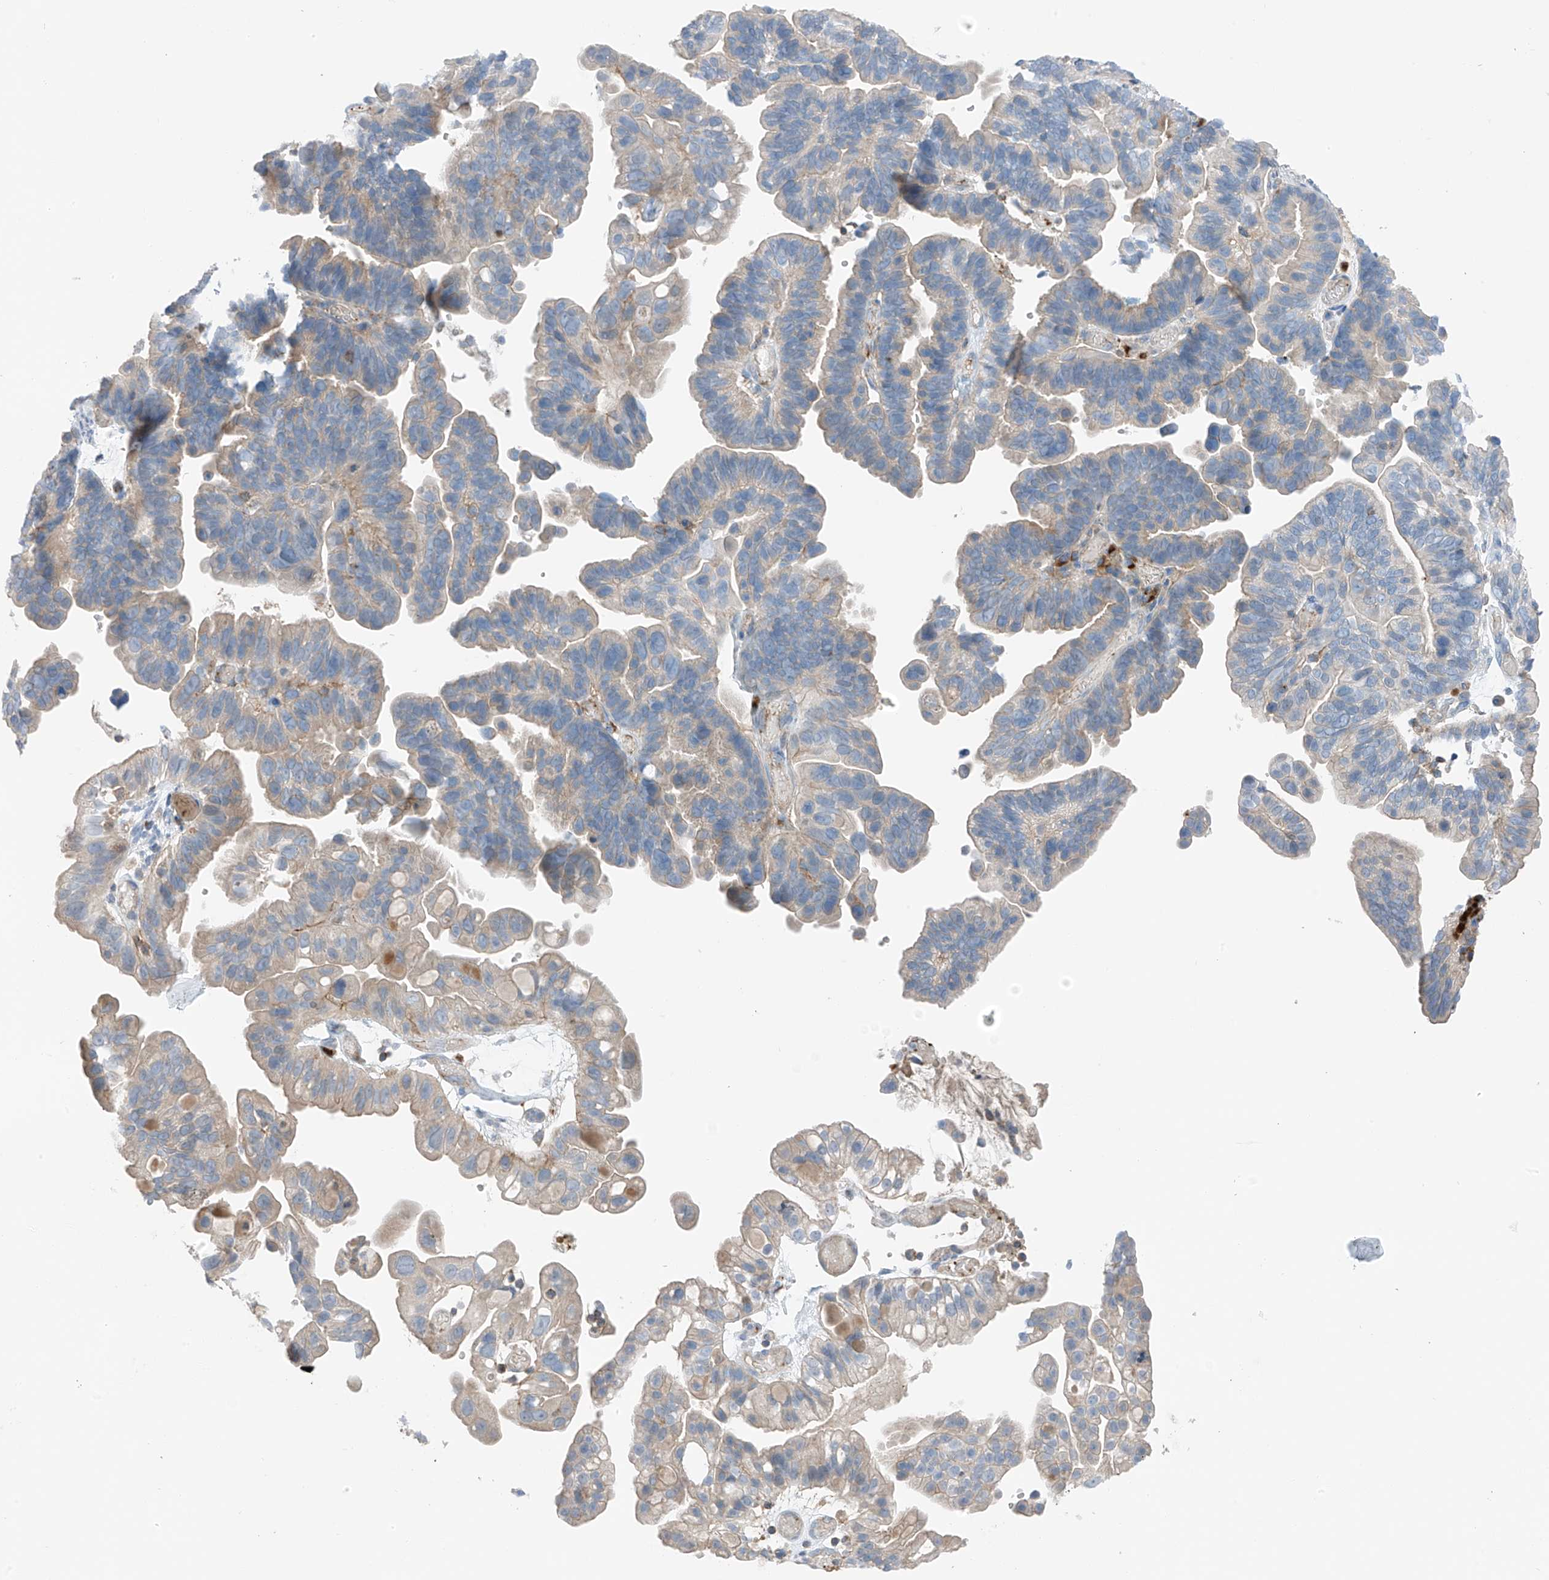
{"staining": {"intensity": "negative", "quantity": "none", "location": "none"}, "tissue": "ovarian cancer", "cell_type": "Tumor cells", "image_type": "cancer", "snomed": [{"axis": "morphology", "description": "Cystadenocarcinoma, serous, NOS"}, {"axis": "topography", "description": "Ovary"}], "caption": "Ovarian serous cystadenocarcinoma was stained to show a protein in brown. There is no significant staining in tumor cells.", "gene": "NALCN", "patient": {"sex": "female", "age": 56}}